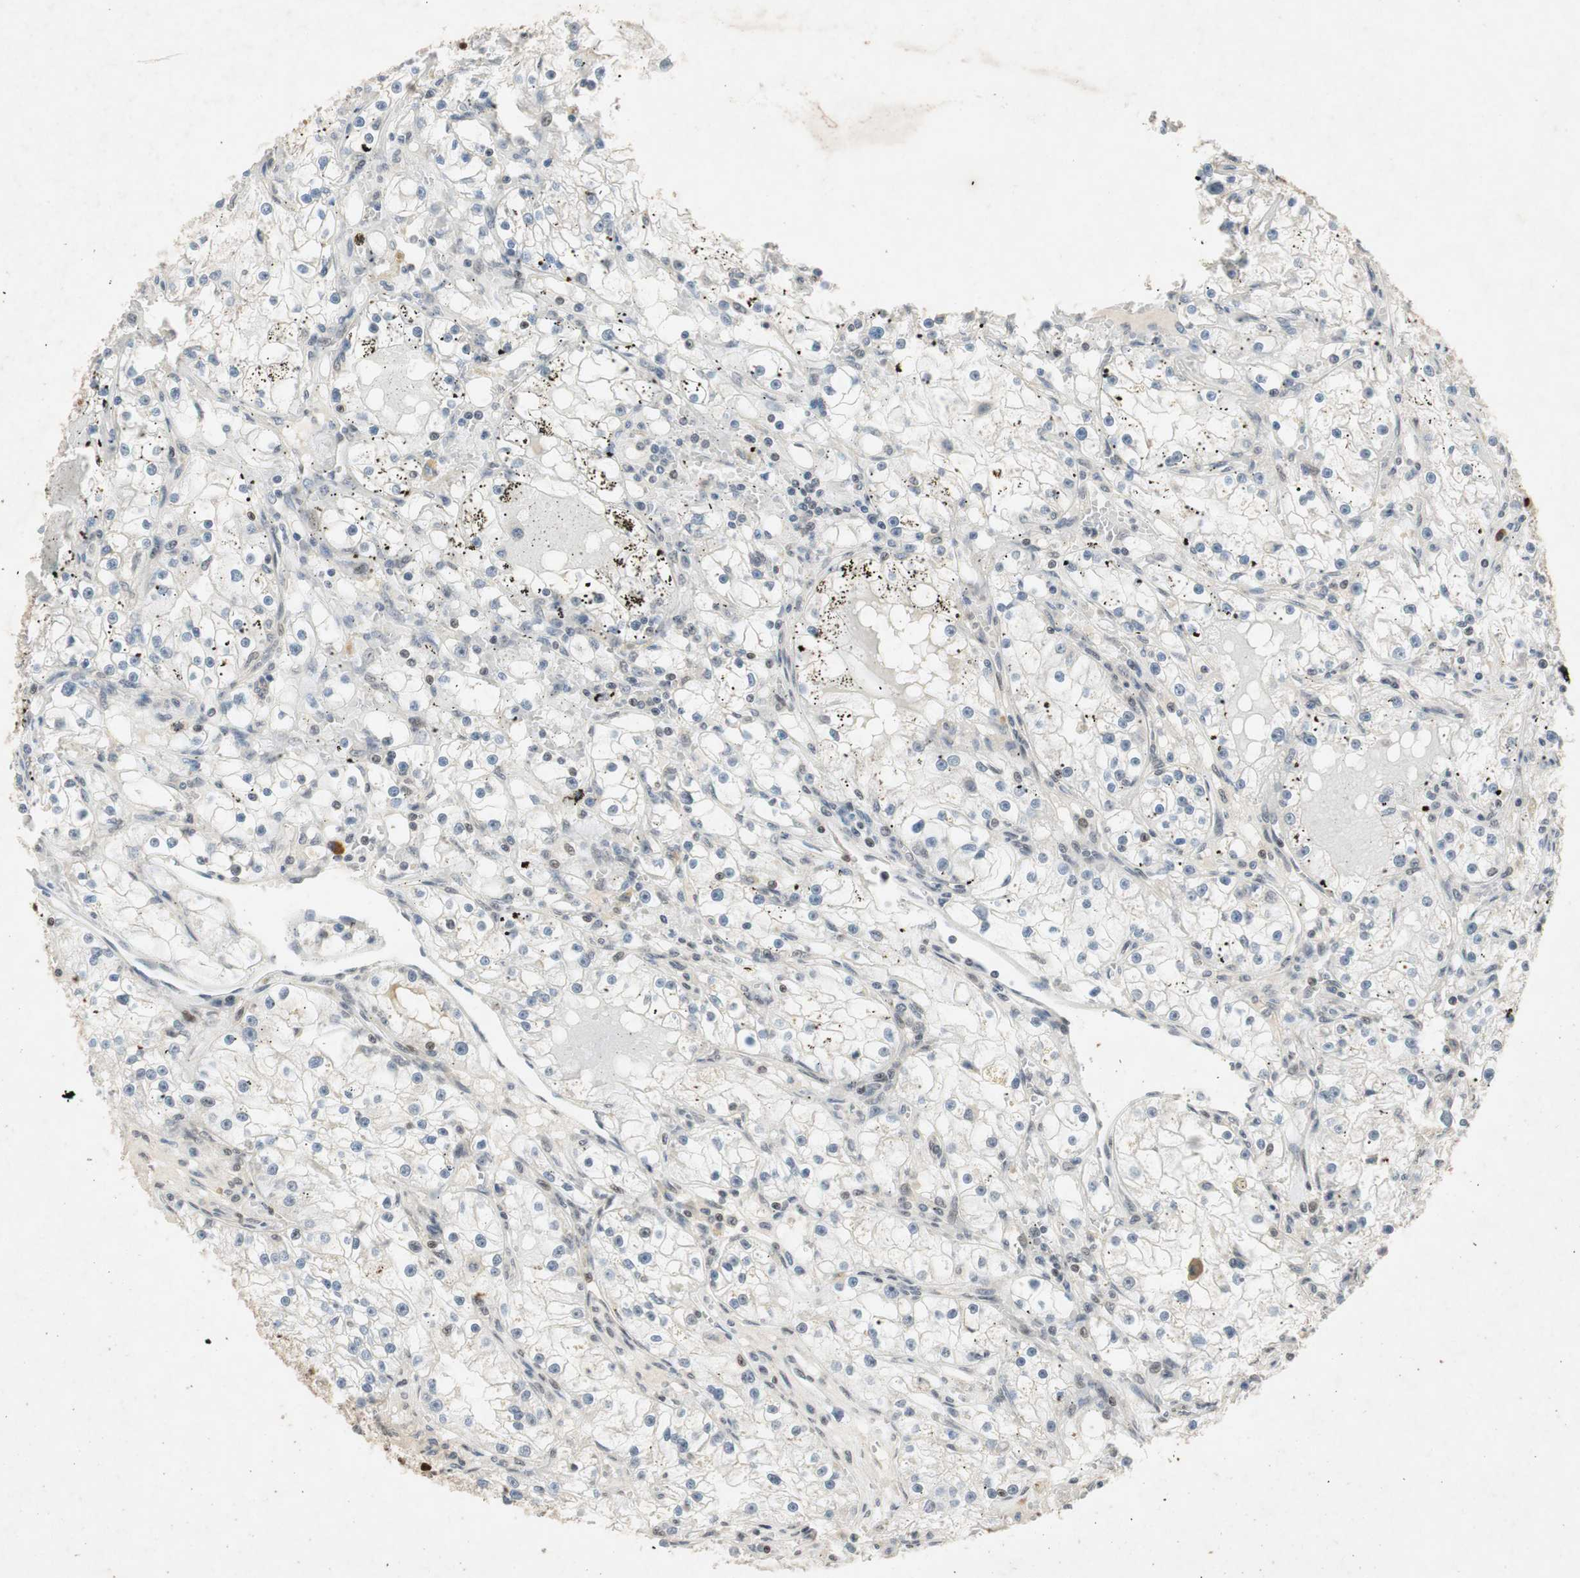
{"staining": {"intensity": "negative", "quantity": "none", "location": "none"}, "tissue": "renal cancer", "cell_type": "Tumor cells", "image_type": "cancer", "snomed": [{"axis": "morphology", "description": "Adenocarcinoma, NOS"}, {"axis": "topography", "description": "Kidney"}], "caption": "Immunohistochemical staining of adenocarcinoma (renal) displays no significant positivity in tumor cells.", "gene": "NCBP3", "patient": {"sex": "male", "age": 56}}